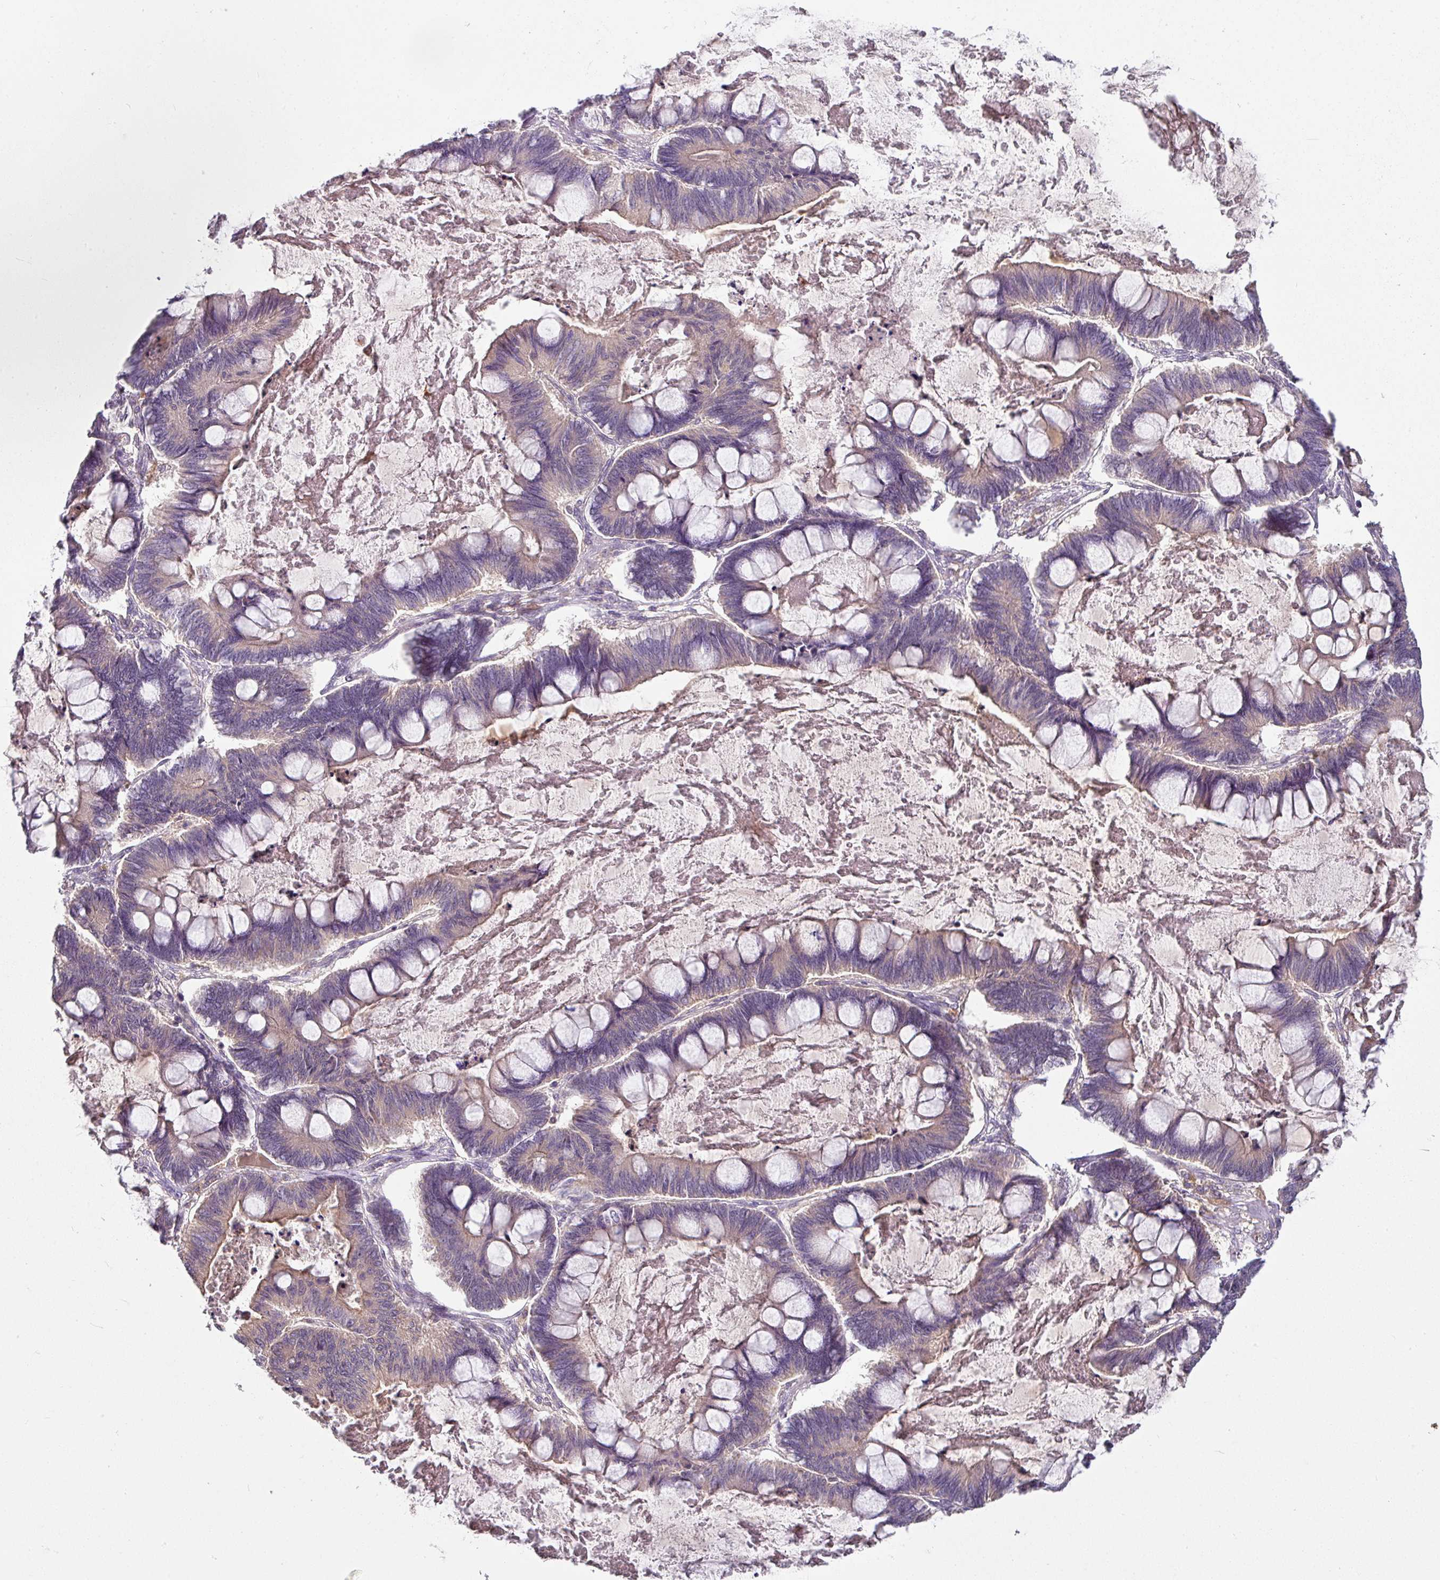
{"staining": {"intensity": "negative", "quantity": "none", "location": "none"}, "tissue": "ovarian cancer", "cell_type": "Tumor cells", "image_type": "cancer", "snomed": [{"axis": "morphology", "description": "Cystadenocarcinoma, mucinous, NOS"}, {"axis": "topography", "description": "Ovary"}], "caption": "A high-resolution histopathology image shows immunohistochemistry staining of ovarian cancer (mucinous cystadenocarcinoma), which displays no significant positivity in tumor cells. The staining was performed using DAB to visualize the protein expression in brown, while the nuclei were stained in blue with hematoxylin (Magnification: 20x).", "gene": "C4orf48", "patient": {"sex": "female", "age": 61}}